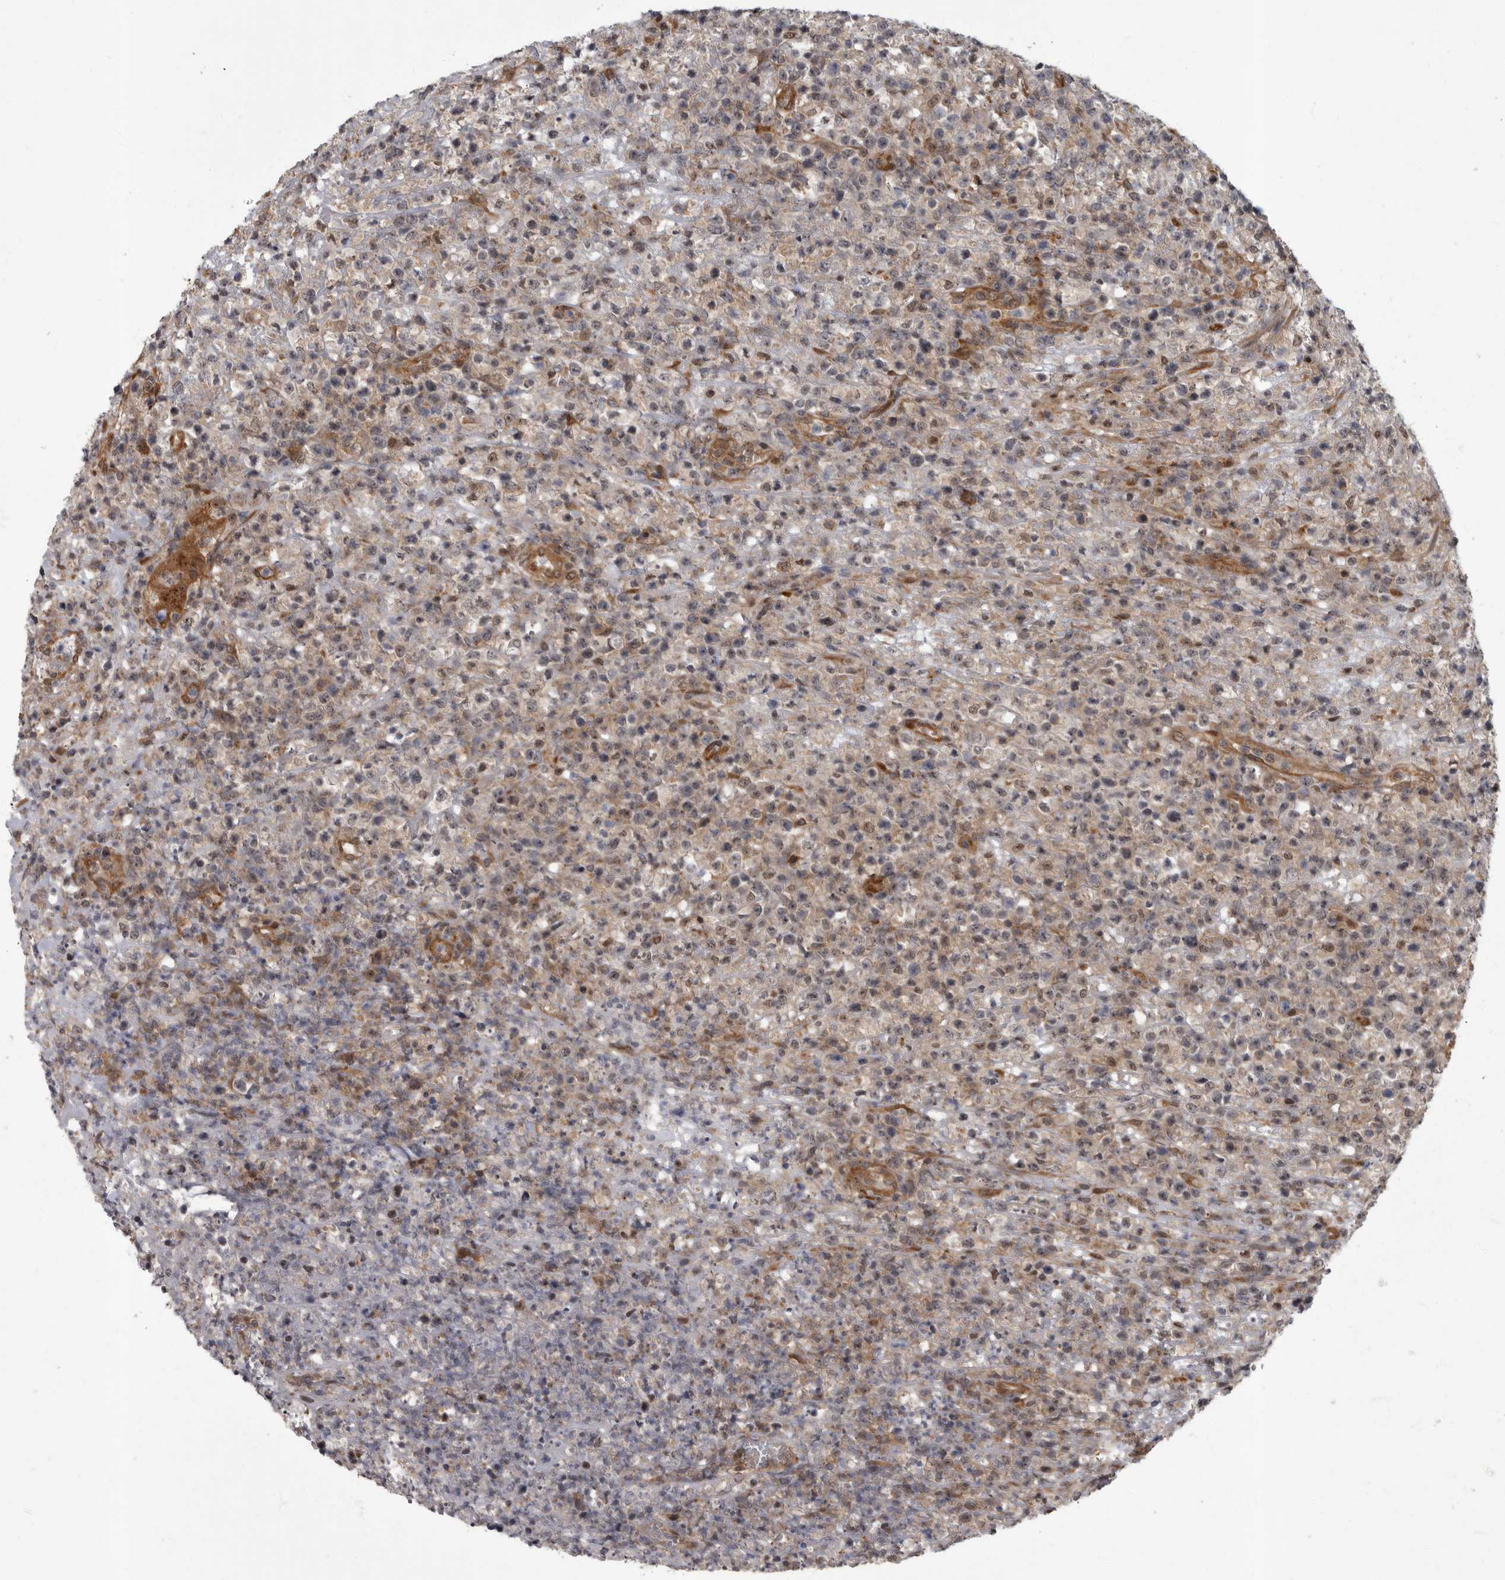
{"staining": {"intensity": "weak", "quantity": "<25%", "location": "cytoplasmic/membranous,nuclear"}, "tissue": "lymphoma", "cell_type": "Tumor cells", "image_type": "cancer", "snomed": [{"axis": "morphology", "description": "Malignant lymphoma, non-Hodgkin's type, High grade"}, {"axis": "topography", "description": "Colon"}], "caption": "DAB immunohistochemical staining of high-grade malignant lymphoma, non-Hodgkin's type displays no significant positivity in tumor cells.", "gene": "VPS50", "patient": {"sex": "female", "age": 53}}